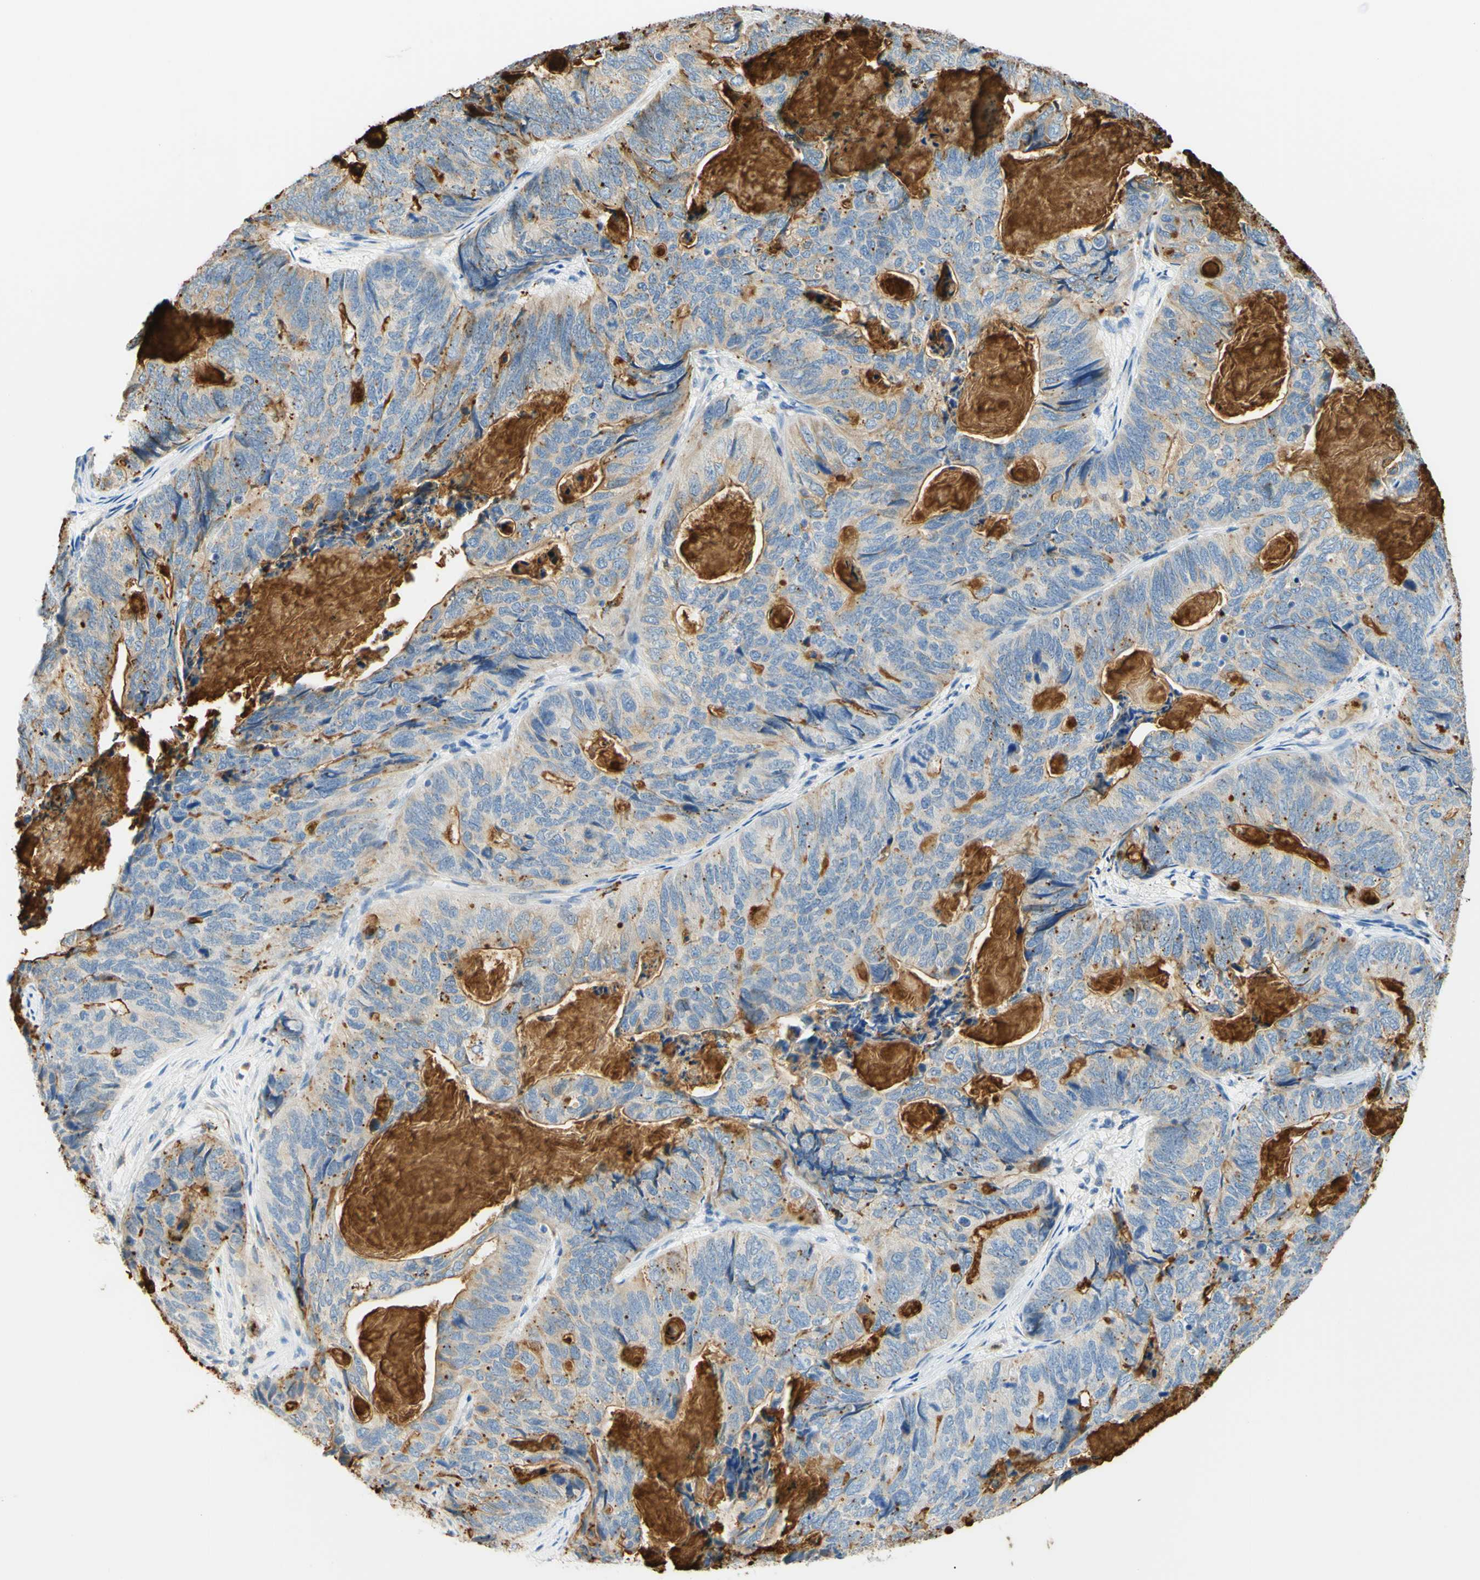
{"staining": {"intensity": "weak", "quantity": ">75%", "location": "cytoplasmic/membranous"}, "tissue": "stomach cancer", "cell_type": "Tumor cells", "image_type": "cancer", "snomed": [{"axis": "morphology", "description": "Adenocarcinoma, NOS"}, {"axis": "topography", "description": "Stomach"}], "caption": "IHC photomicrograph of stomach cancer stained for a protein (brown), which displays low levels of weak cytoplasmic/membranous positivity in about >75% of tumor cells.", "gene": "TREM2", "patient": {"sex": "female", "age": 89}}